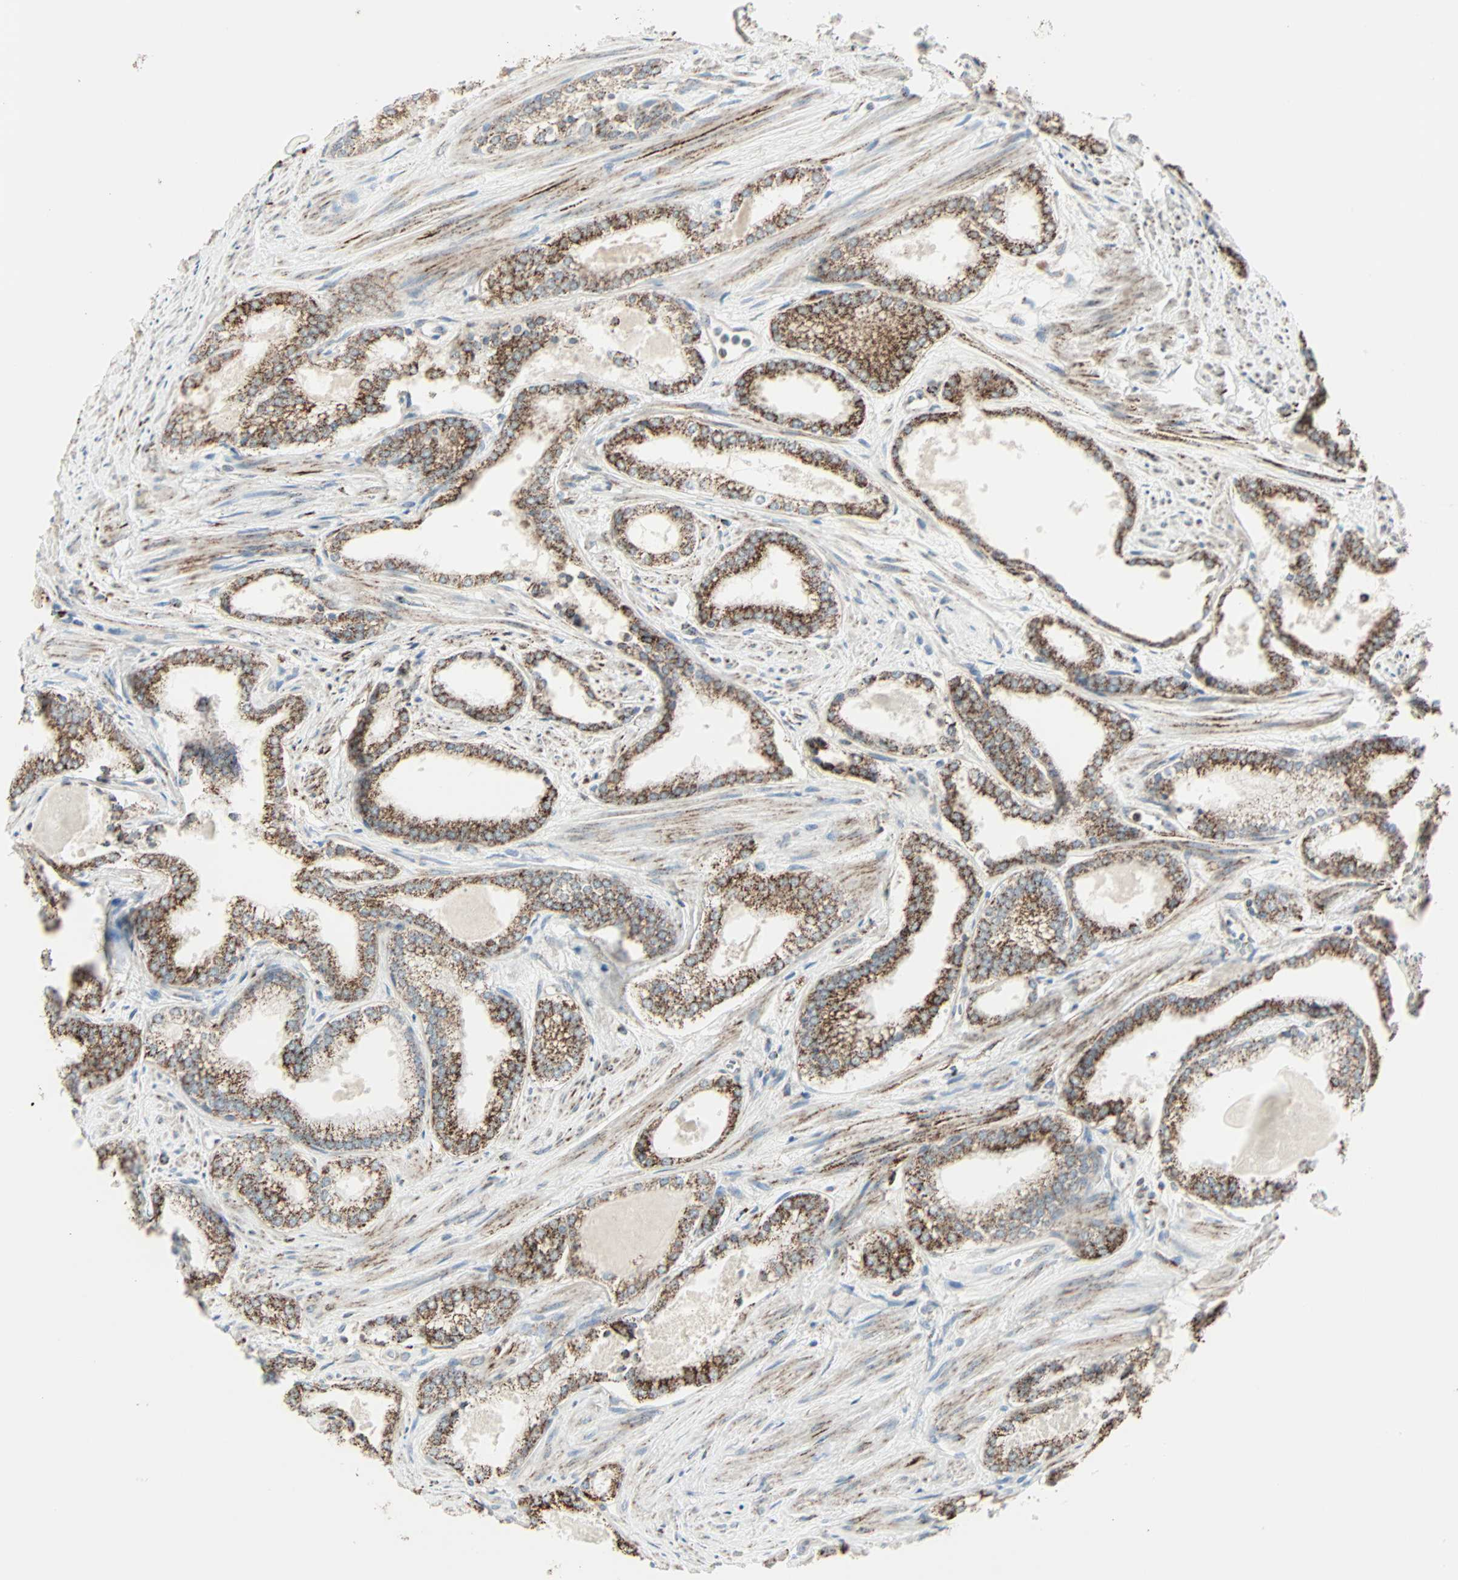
{"staining": {"intensity": "strong", "quantity": ">75%", "location": "cytoplasmic/membranous"}, "tissue": "prostate cancer", "cell_type": "Tumor cells", "image_type": "cancer", "snomed": [{"axis": "morphology", "description": "Adenocarcinoma, Low grade"}, {"axis": "topography", "description": "Prostate"}], "caption": "There is high levels of strong cytoplasmic/membranous positivity in tumor cells of prostate low-grade adenocarcinoma, as demonstrated by immunohistochemical staining (brown color).", "gene": "IDH2", "patient": {"sex": "male", "age": 60}}